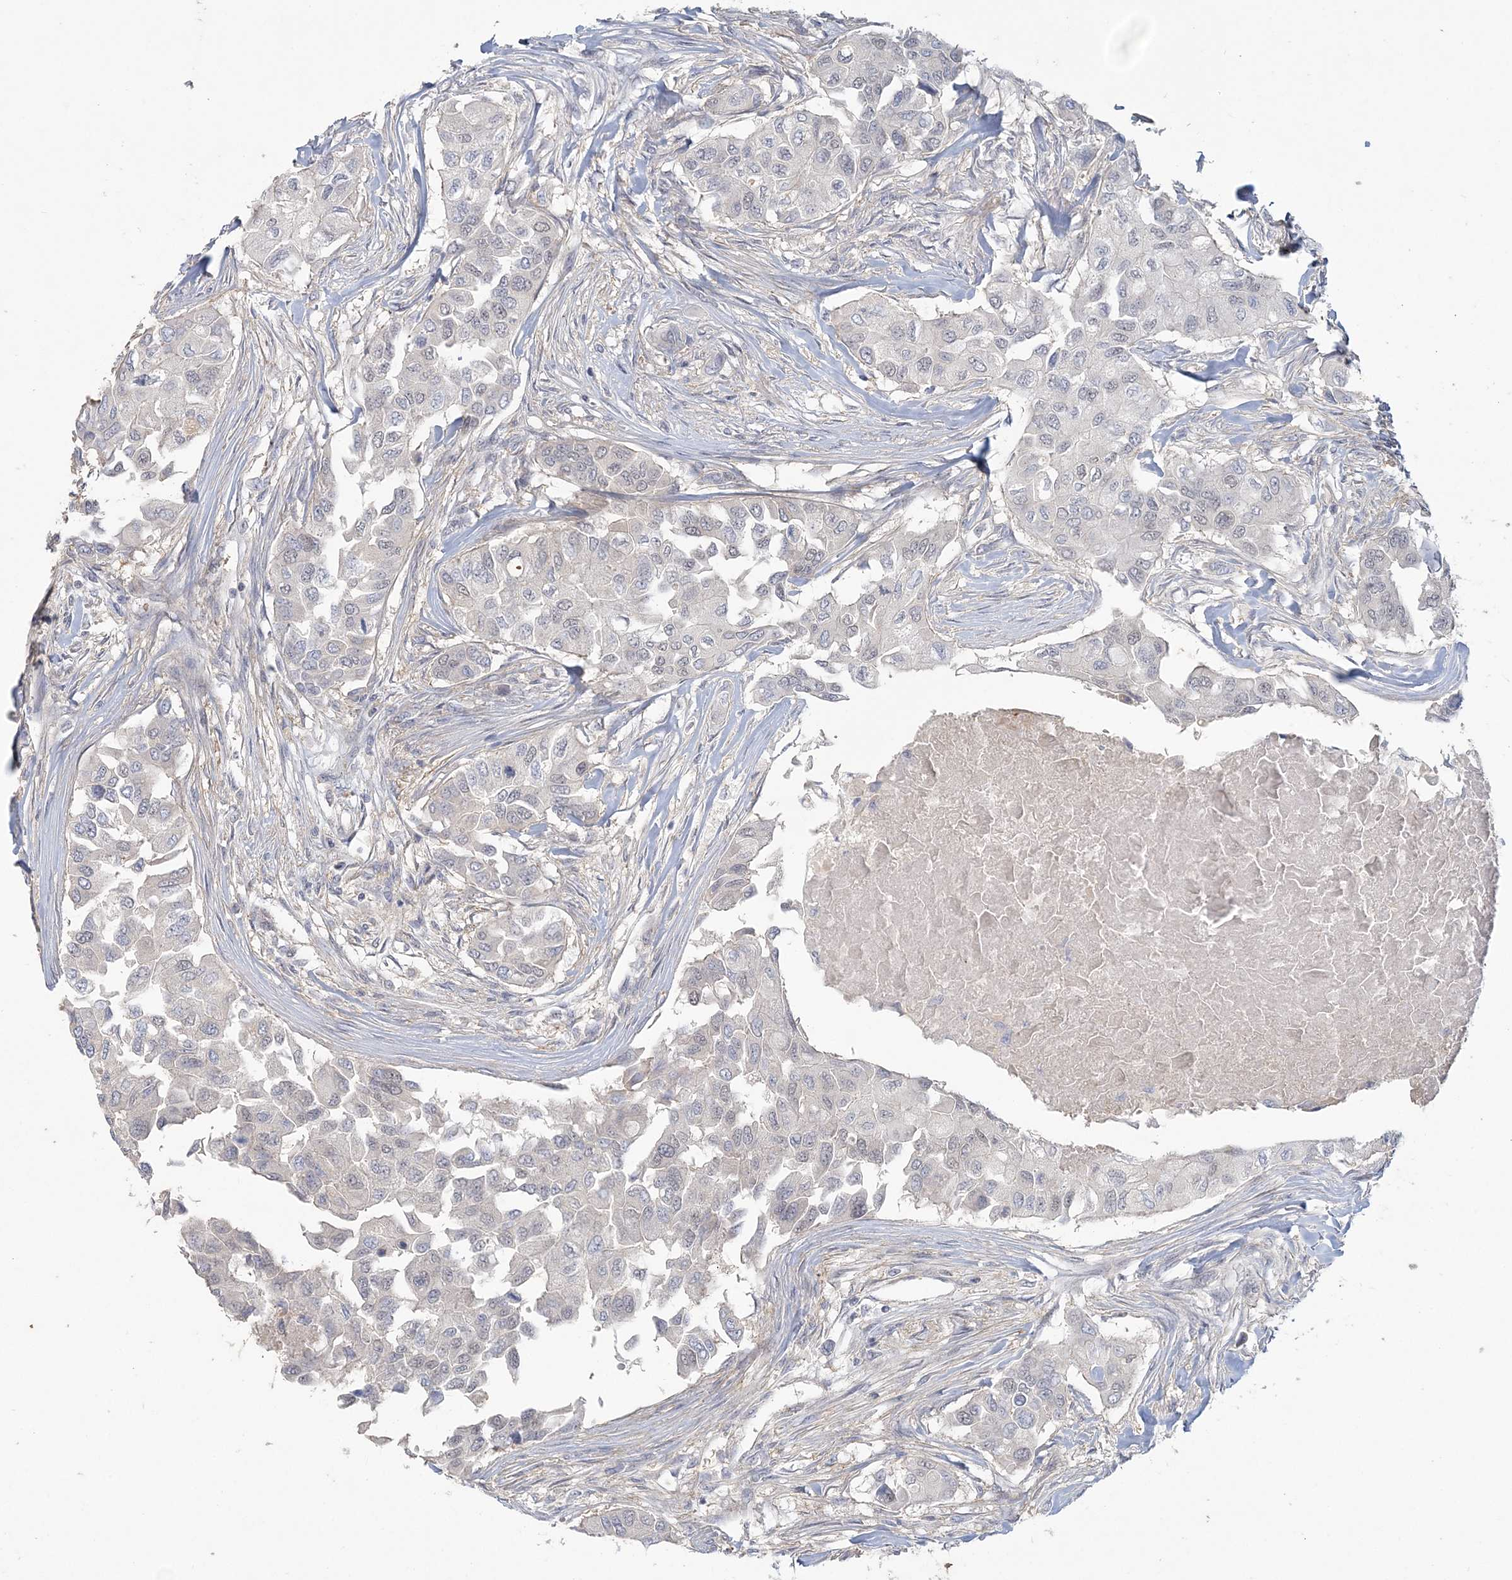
{"staining": {"intensity": "negative", "quantity": "none", "location": "none"}, "tissue": "breast cancer", "cell_type": "Tumor cells", "image_type": "cancer", "snomed": [{"axis": "morphology", "description": "Normal tissue, NOS"}, {"axis": "morphology", "description": "Duct carcinoma"}, {"axis": "topography", "description": "Breast"}], "caption": "Tumor cells are negative for protein expression in human breast intraductal carcinoma.", "gene": "ANKS1A", "patient": {"sex": "female", "age": 49}}